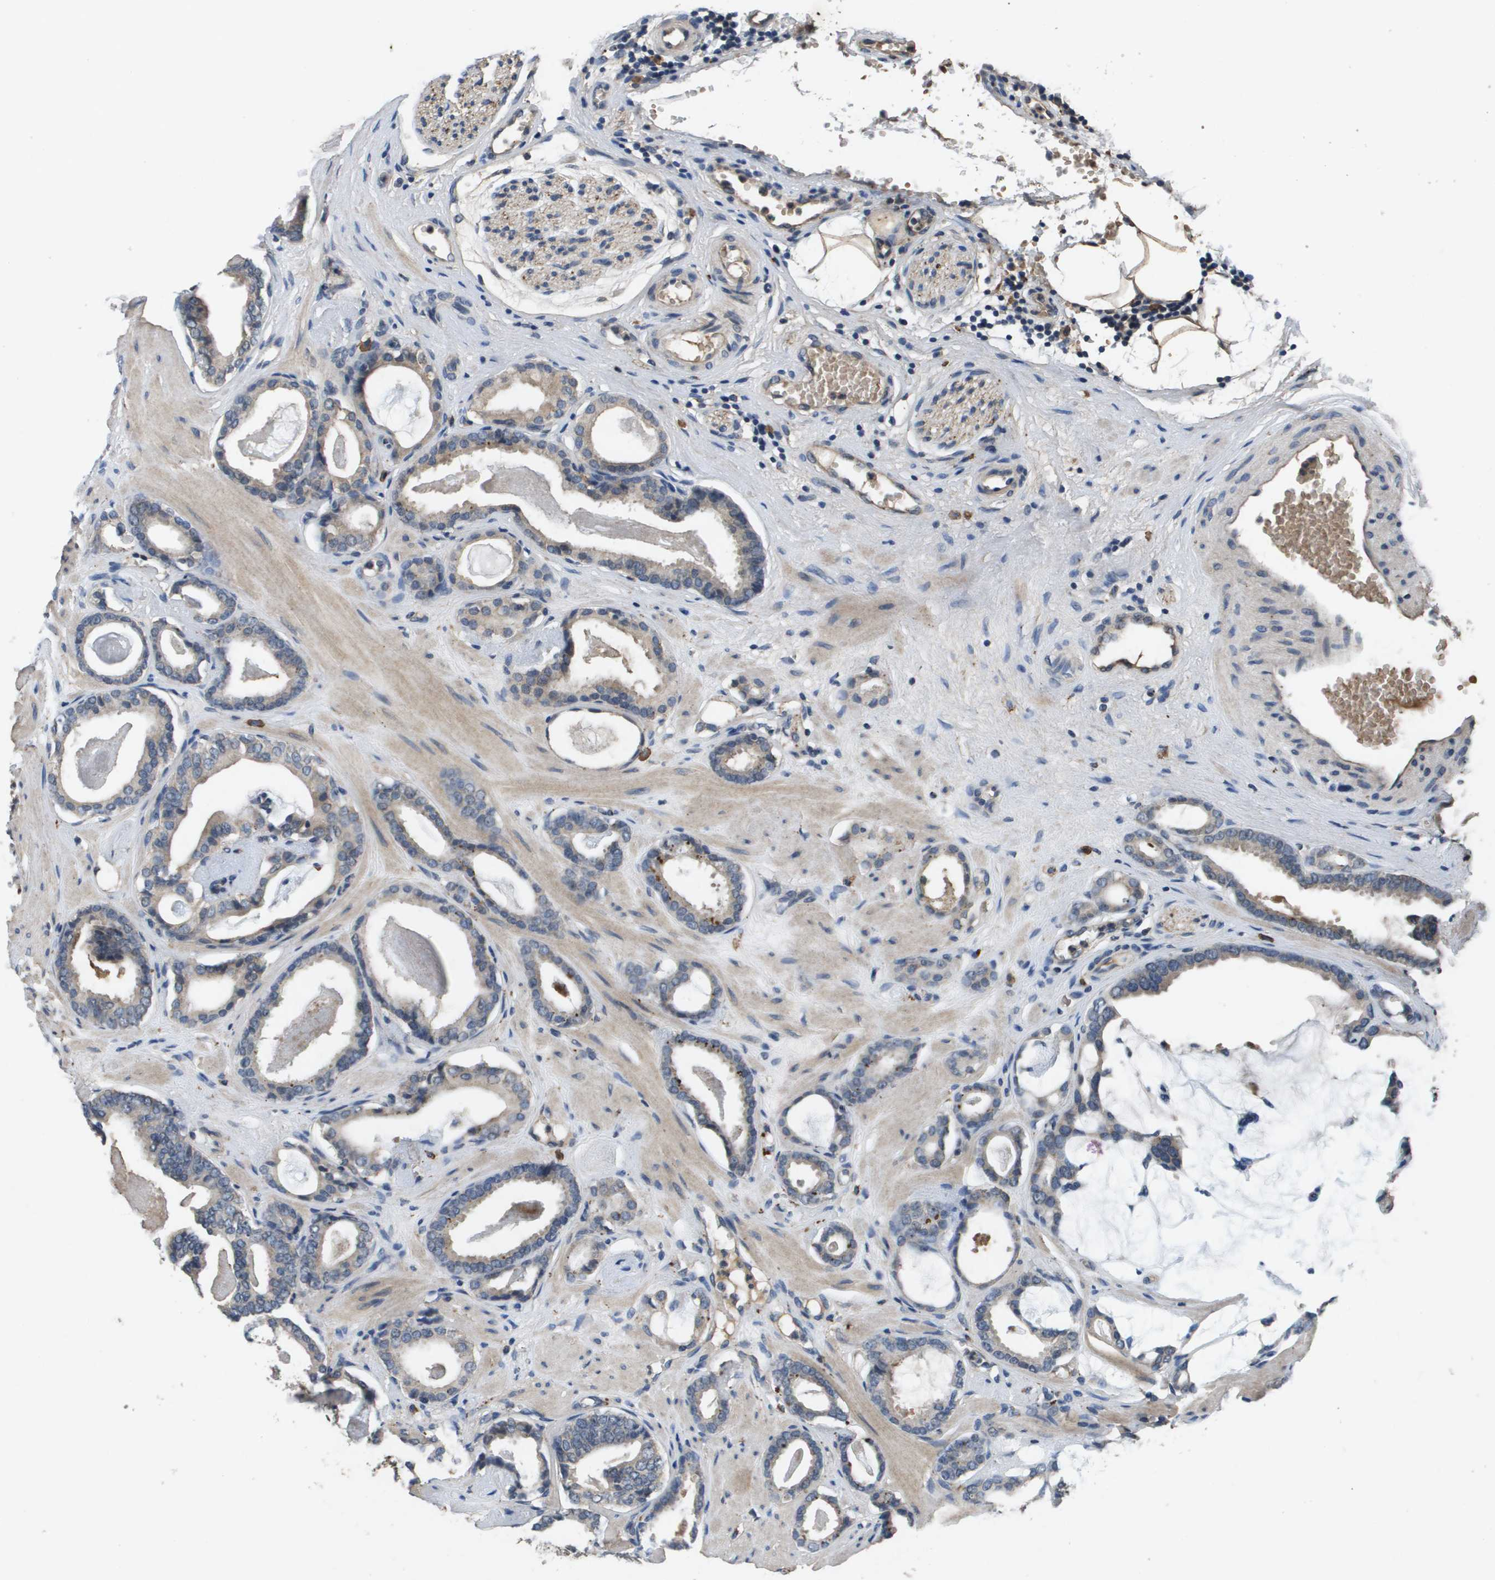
{"staining": {"intensity": "weak", "quantity": "<25%", "location": "cytoplasmic/membranous"}, "tissue": "prostate cancer", "cell_type": "Tumor cells", "image_type": "cancer", "snomed": [{"axis": "morphology", "description": "Adenocarcinoma, Low grade"}, {"axis": "topography", "description": "Prostate"}], "caption": "Immunohistochemical staining of prostate cancer (low-grade adenocarcinoma) exhibits no significant positivity in tumor cells.", "gene": "PROC", "patient": {"sex": "male", "age": 53}}